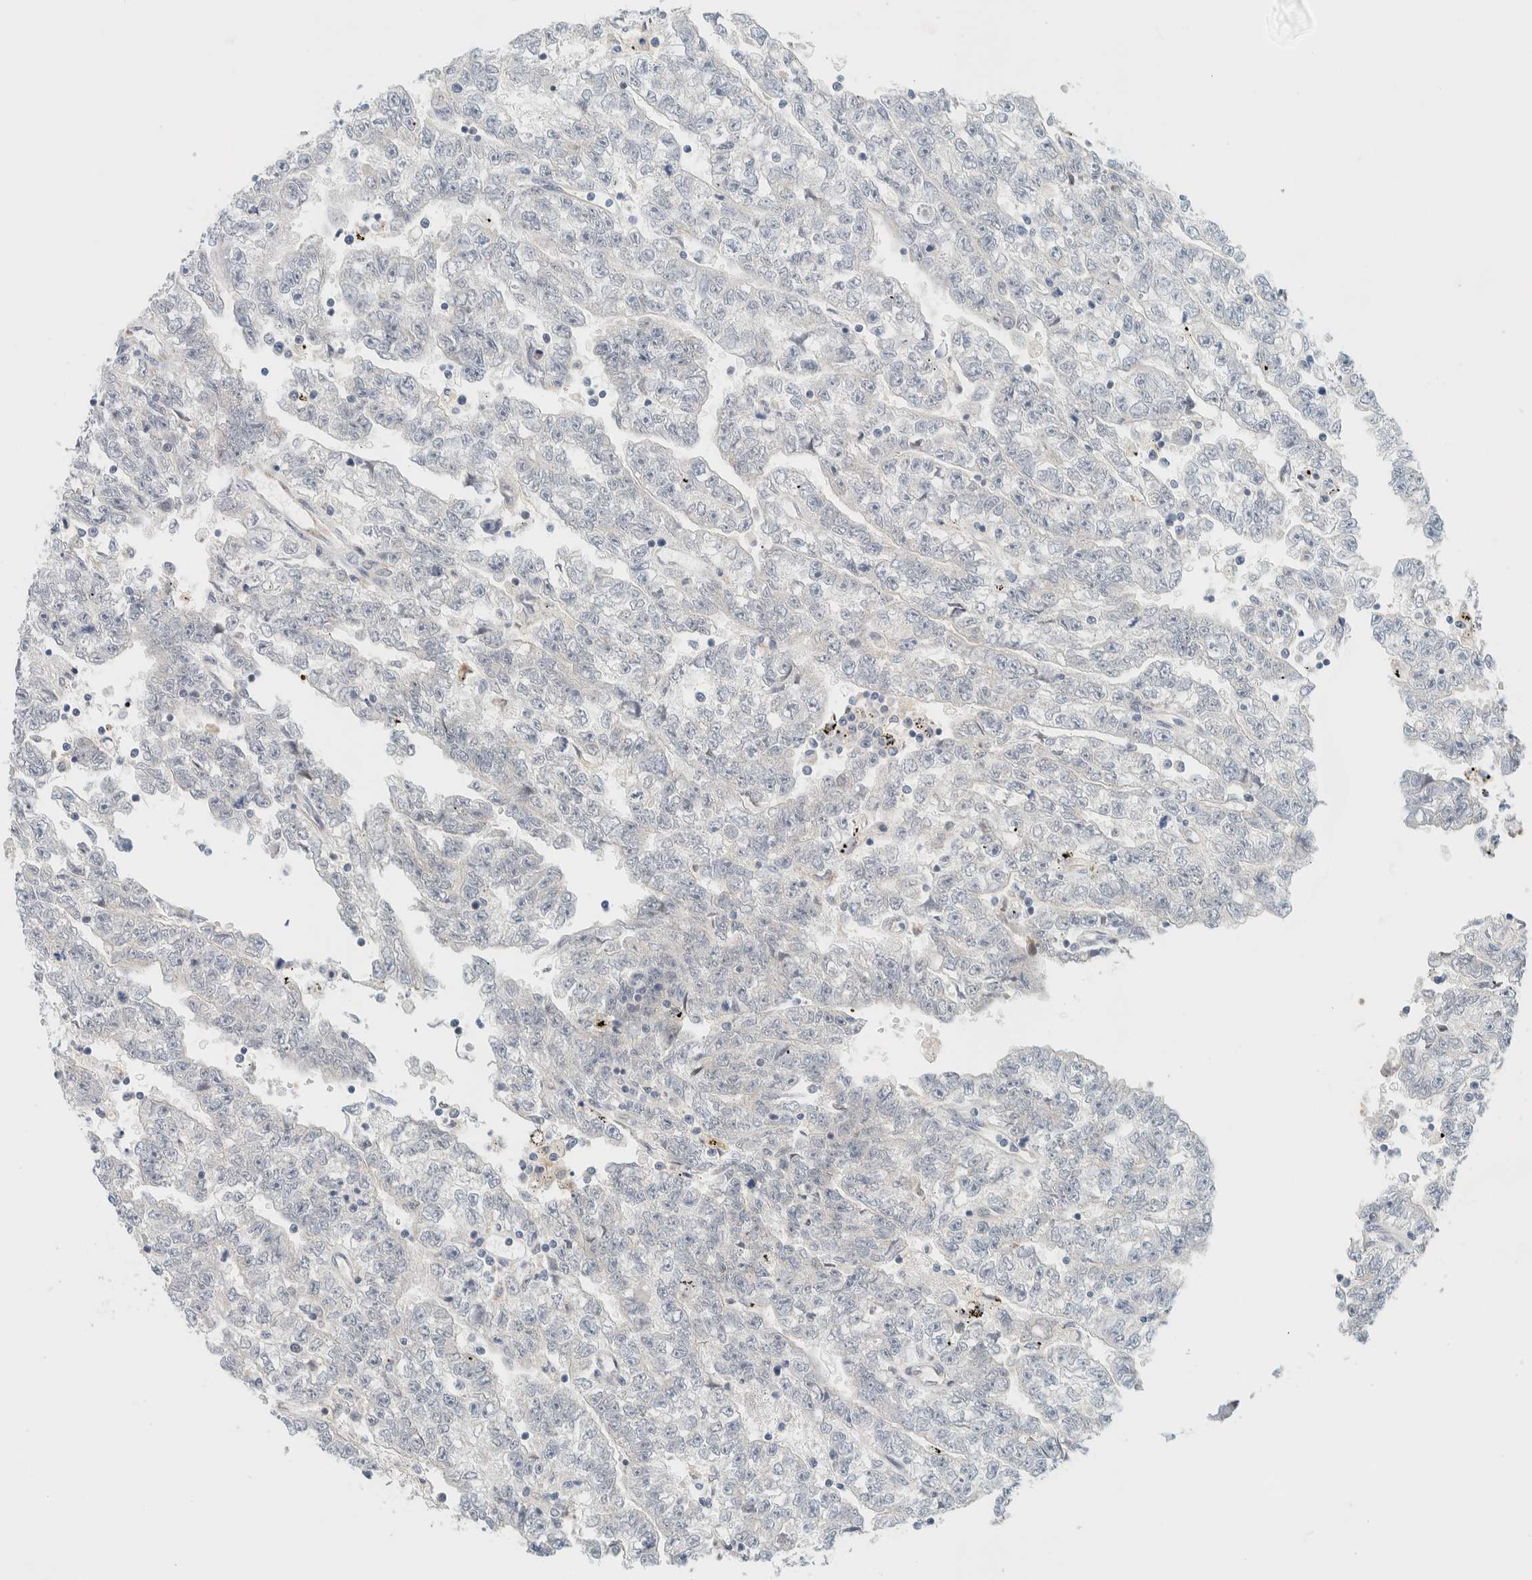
{"staining": {"intensity": "negative", "quantity": "none", "location": "none"}, "tissue": "testis cancer", "cell_type": "Tumor cells", "image_type": "cancer", "snomed": [{"axis": "morphology", "description": "Carcinoma, Embryonal, NOS"}, {"axis": "topography", "description": "Testis"}], "caption": "This photomicrograph is of embryonal carcinoma (testis) stained with immunohistochemistry (IHC) to label a protein in brown with the nuclei are counter-stained blue. There is no positivity in tumor cells.", "gene": "SUMF2", "patient": {"sex": "male", "age": 25}}